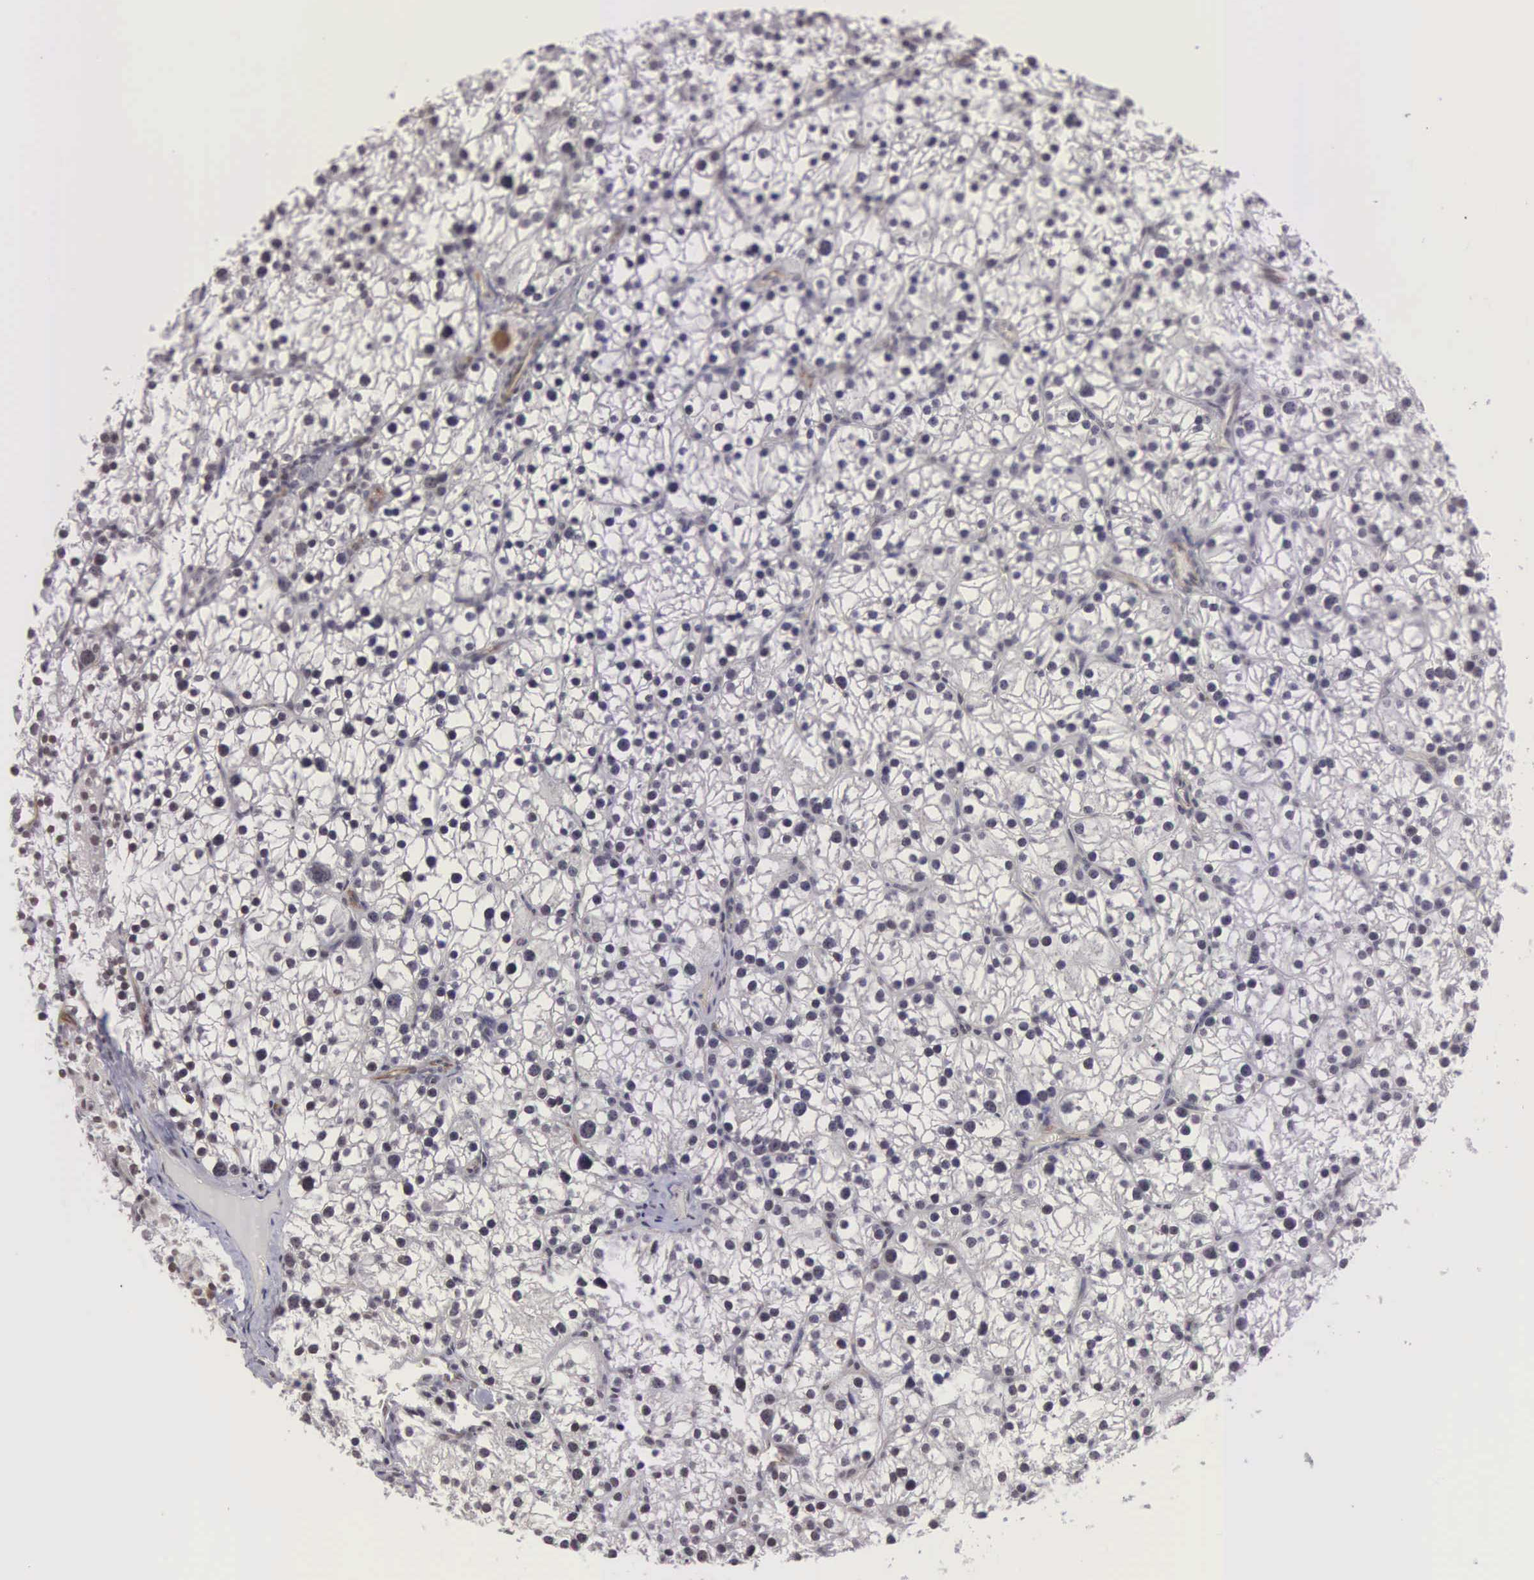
{"staining": {"intensity": "weak", "quantity": "<25%", "location": "nuclear"}, "tissue": "parathyroid gland", "cell_type": "Glandular cells", "image_type": "normal", "snomed": [{"axis": "morphology", "description": "Normal tissue, NOS"}, {"axis": "topography", "description": "Parathyroid gland"}], "caption": "Glandular cells show no significant protein positivity in unremarkable parathyroid gland.", "gene": "MORC2", "patient": {"sex": "female", "age": 54}}